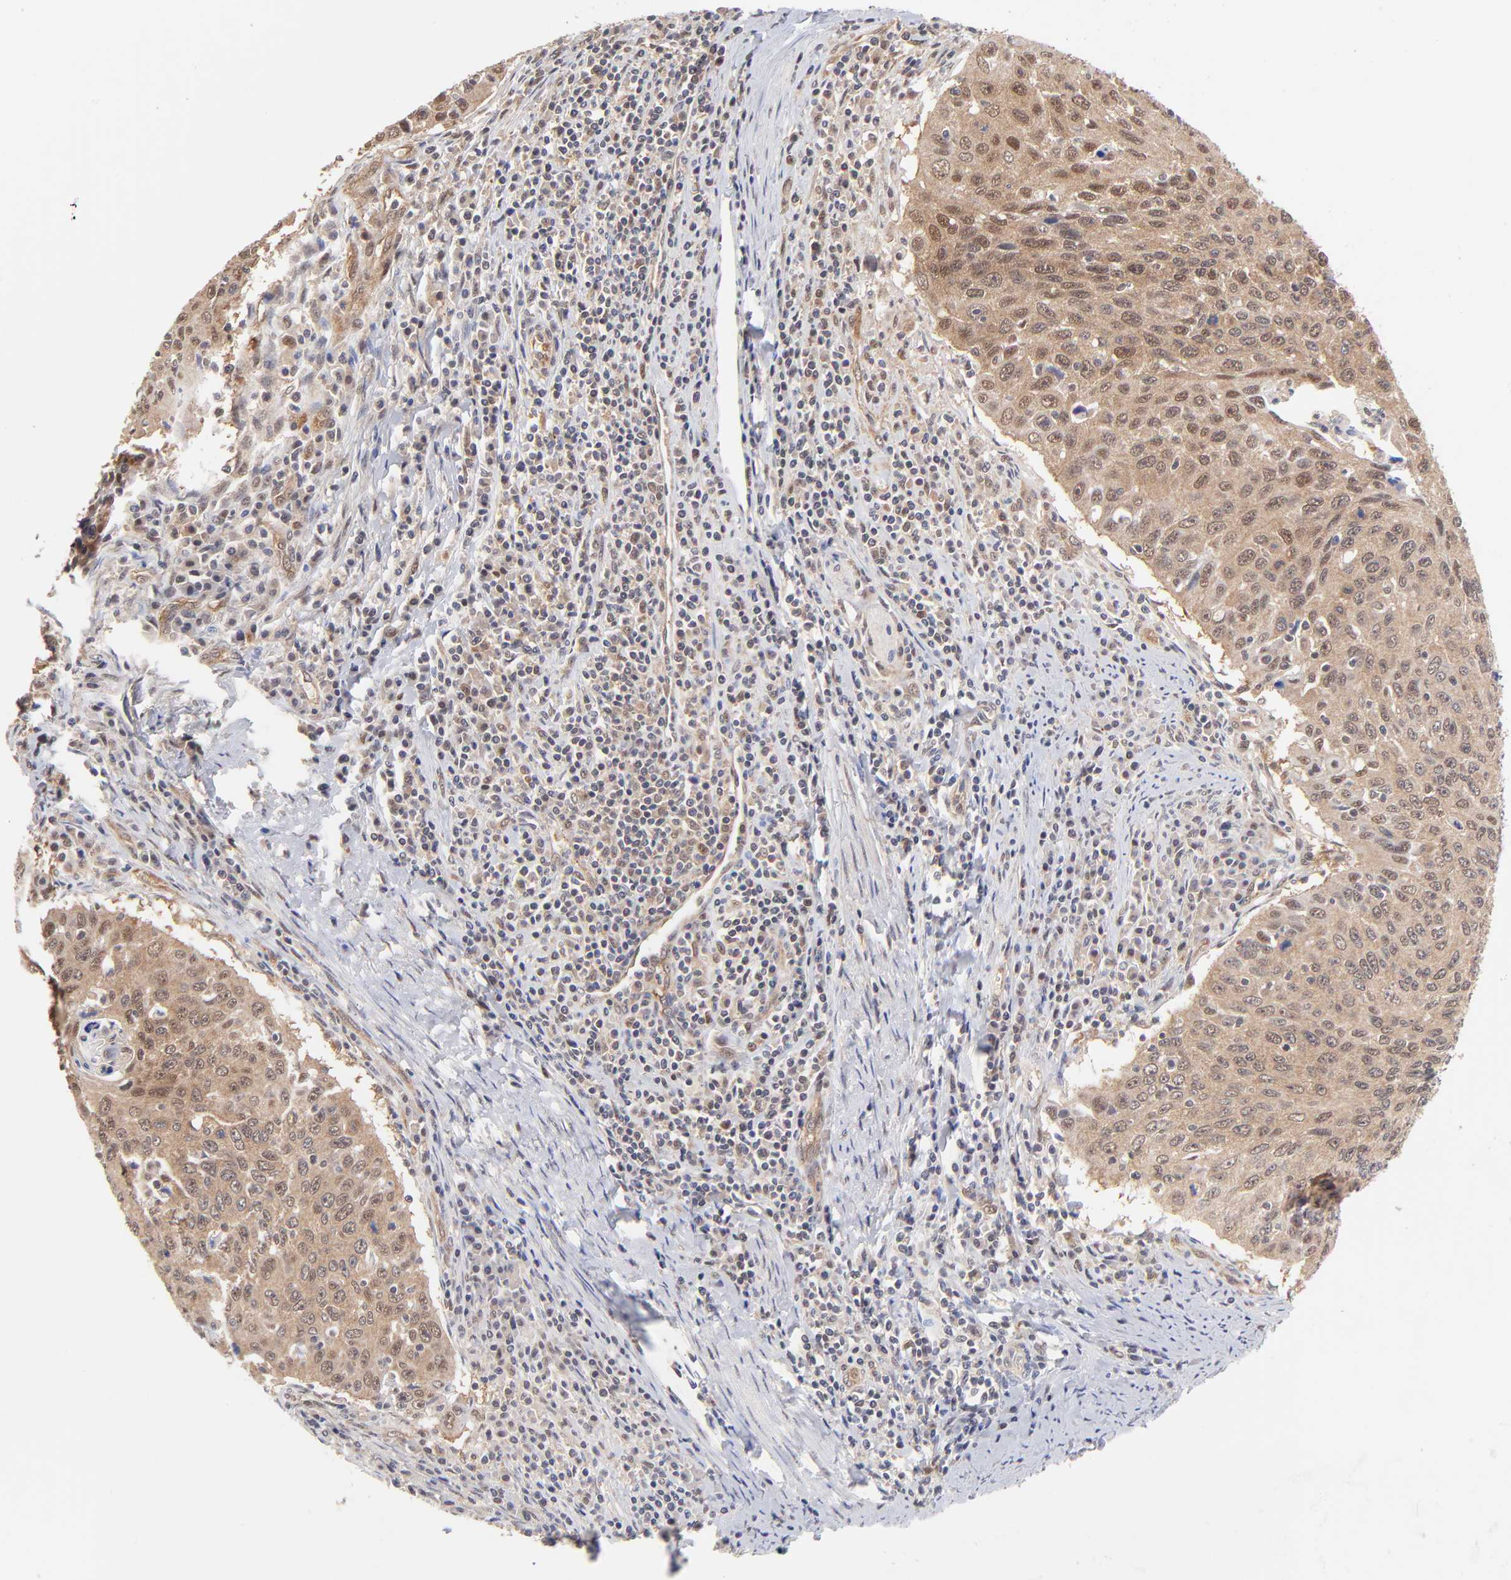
{"staining": {"intensity": "moderate", "quantity": ">75%", "location": "cytoplasmic/membranous,nuclear"}, "tissue": "cervical cancer", "cell_type": "Tumor cells", "image_type": "cancer", "snomed": [{"axis": "morphology", "description": "Squamous cell carcinoma, NOS"}, {"axis": "topography", "description": "Cervix"}], "caption": "Moderate cytoplasmic/membranous and nuclear expression is appreciated in about >75% of tumor cells in cervical cancer.", "gene": "PSMC4", "patient": {"sex": "female", "age": 53}}